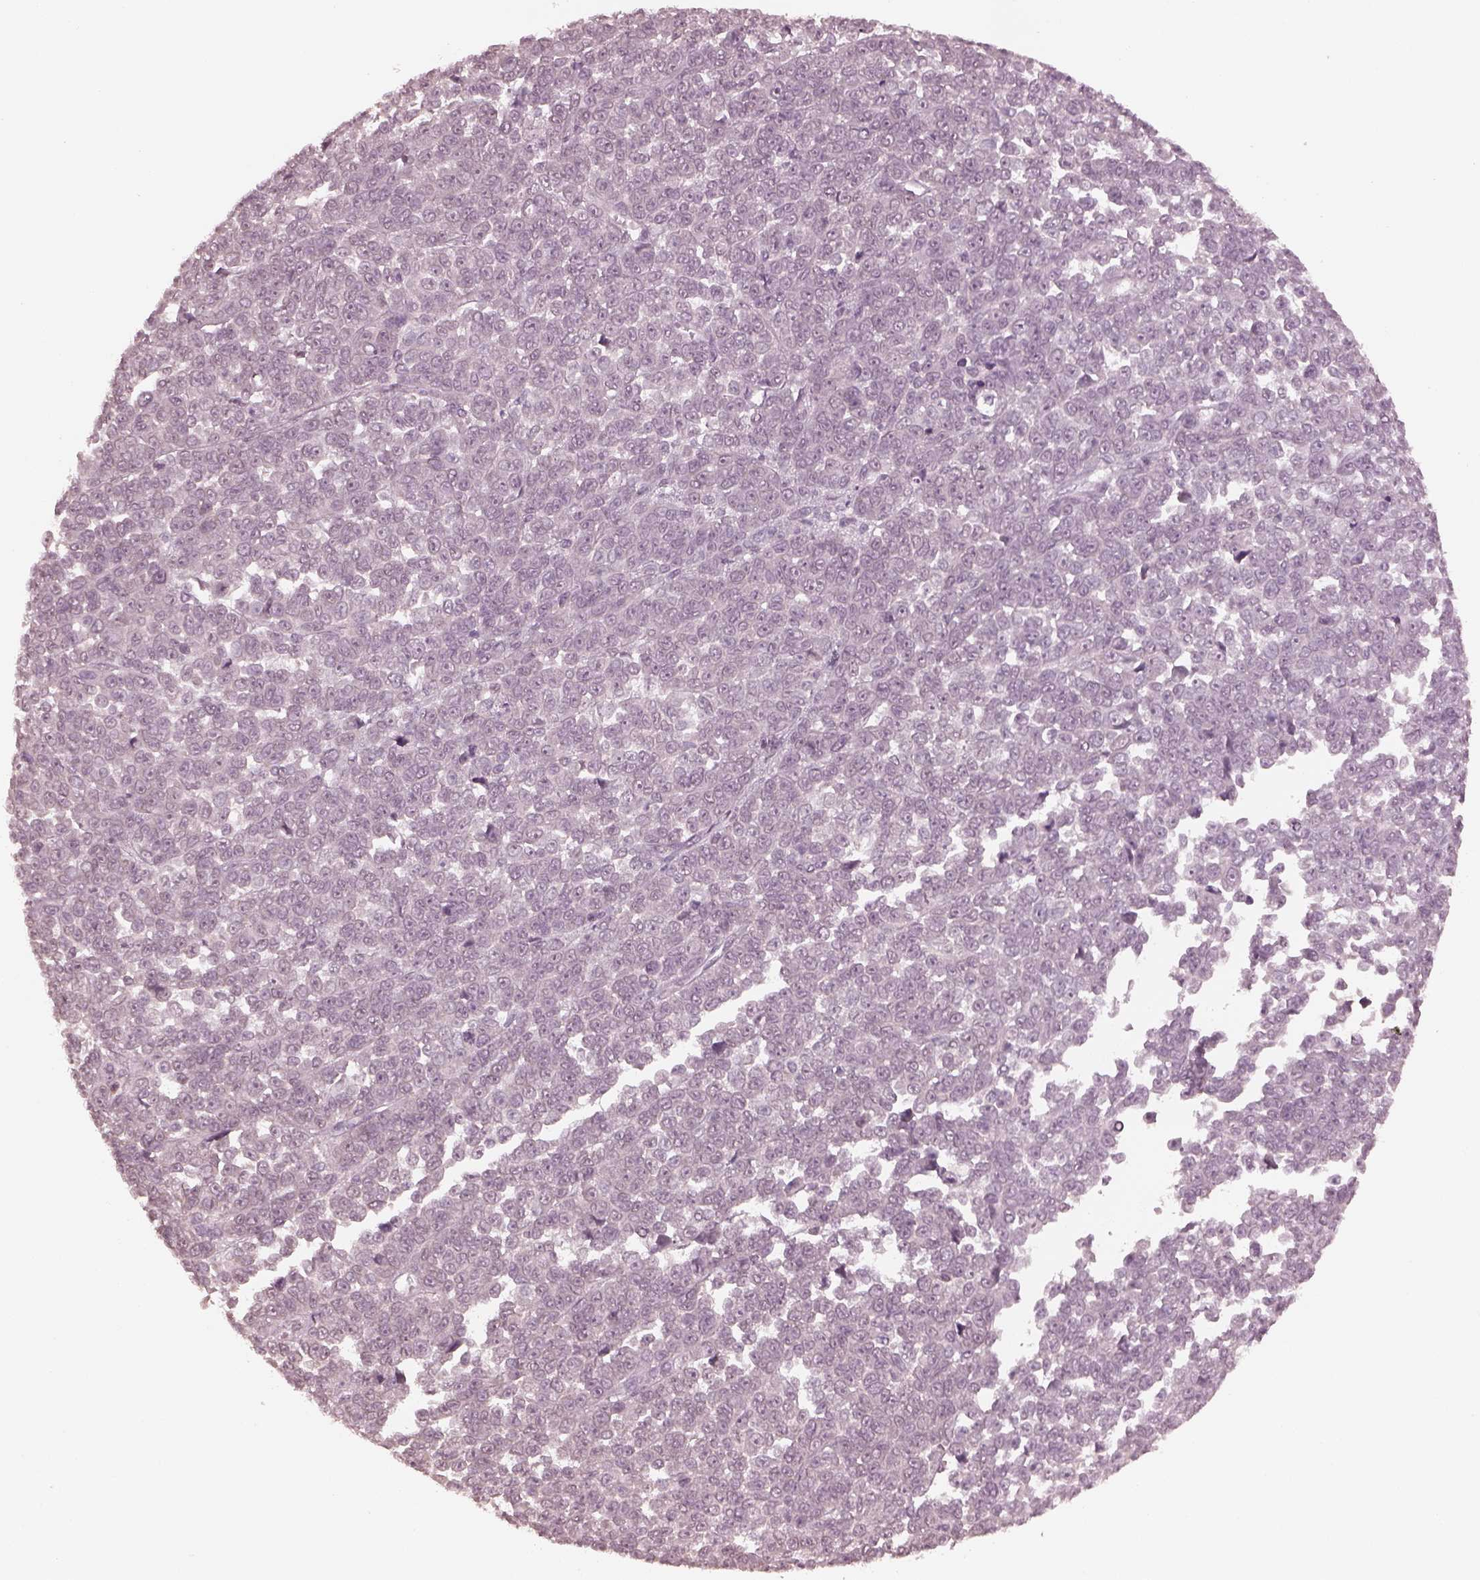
{"staining": {"intensity": "negative", "quantity": "none", "location": "none"}, "tissue": "melanoma", "cell_type": "Tumor cells", "image_type": "cancer", "snomed": [{"axis": "morphology", "description": "Malignant melanoma, NOS"}, {"axis": "topography", "description": "Skin"}], "caption": "A photomicrograph of melanoma stained for a protein demonstrates no brown staining in tumor cells.", "gene": "KRT79", "patient": {"sex": "female", "age": 95}}